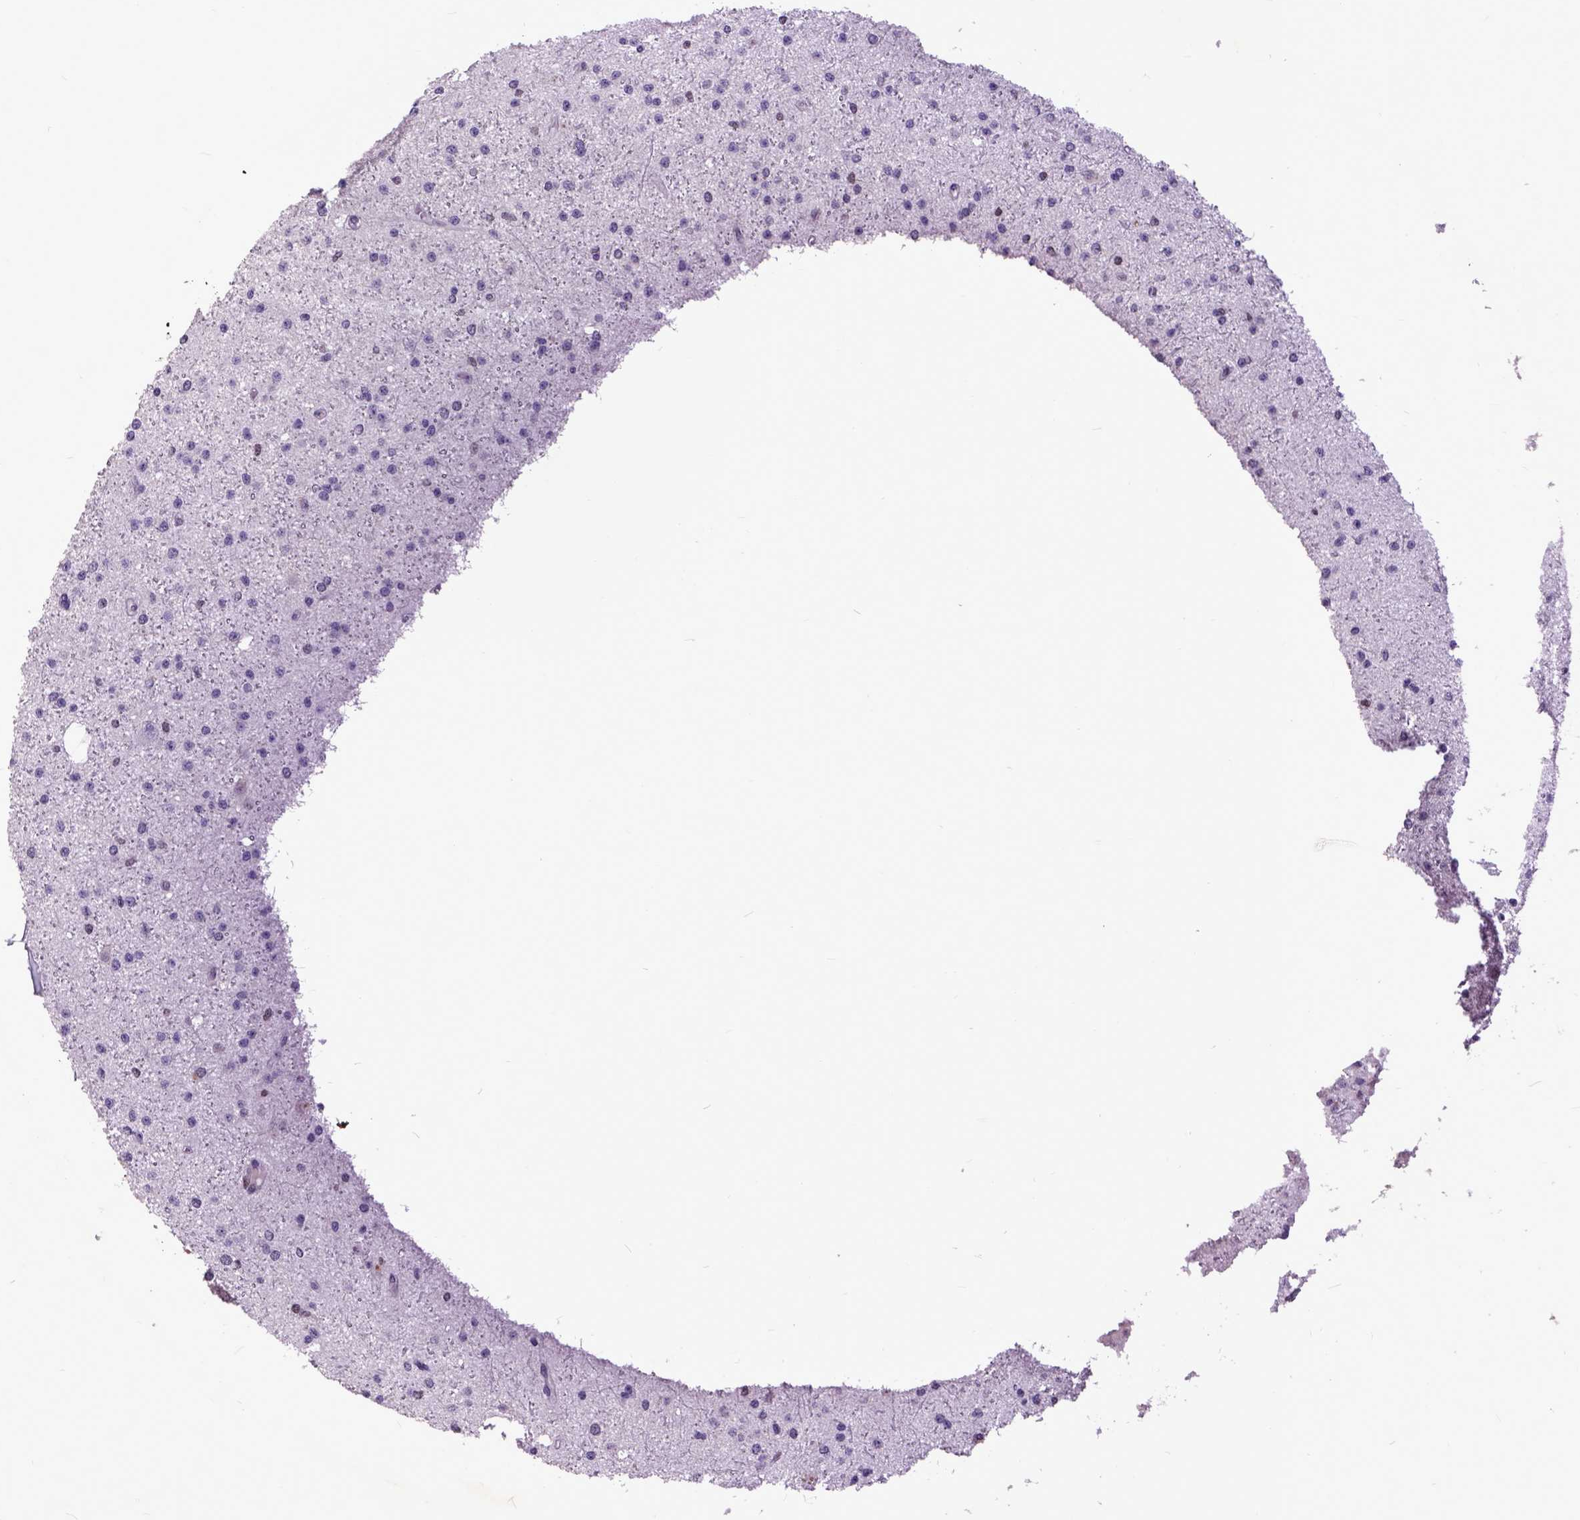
{"staining": {"intensity": "negative", "quantity": "none", "location": "none"}, "tissue": "glioma", "cell_type": "Tumor cells", "image_type": "cancer", "snomed": [{"axis": "morphology", "description": "Glioma, malignant, Low grade"}, {"axis": "topography", "description": "Brain"}], "caption": "Immunohistochemical staining of malignant low-grade glioma demonstrates no significant positivity in tumor cells.", "gene": "RCC2", "patient": {"sex": "male", "age": 27}}